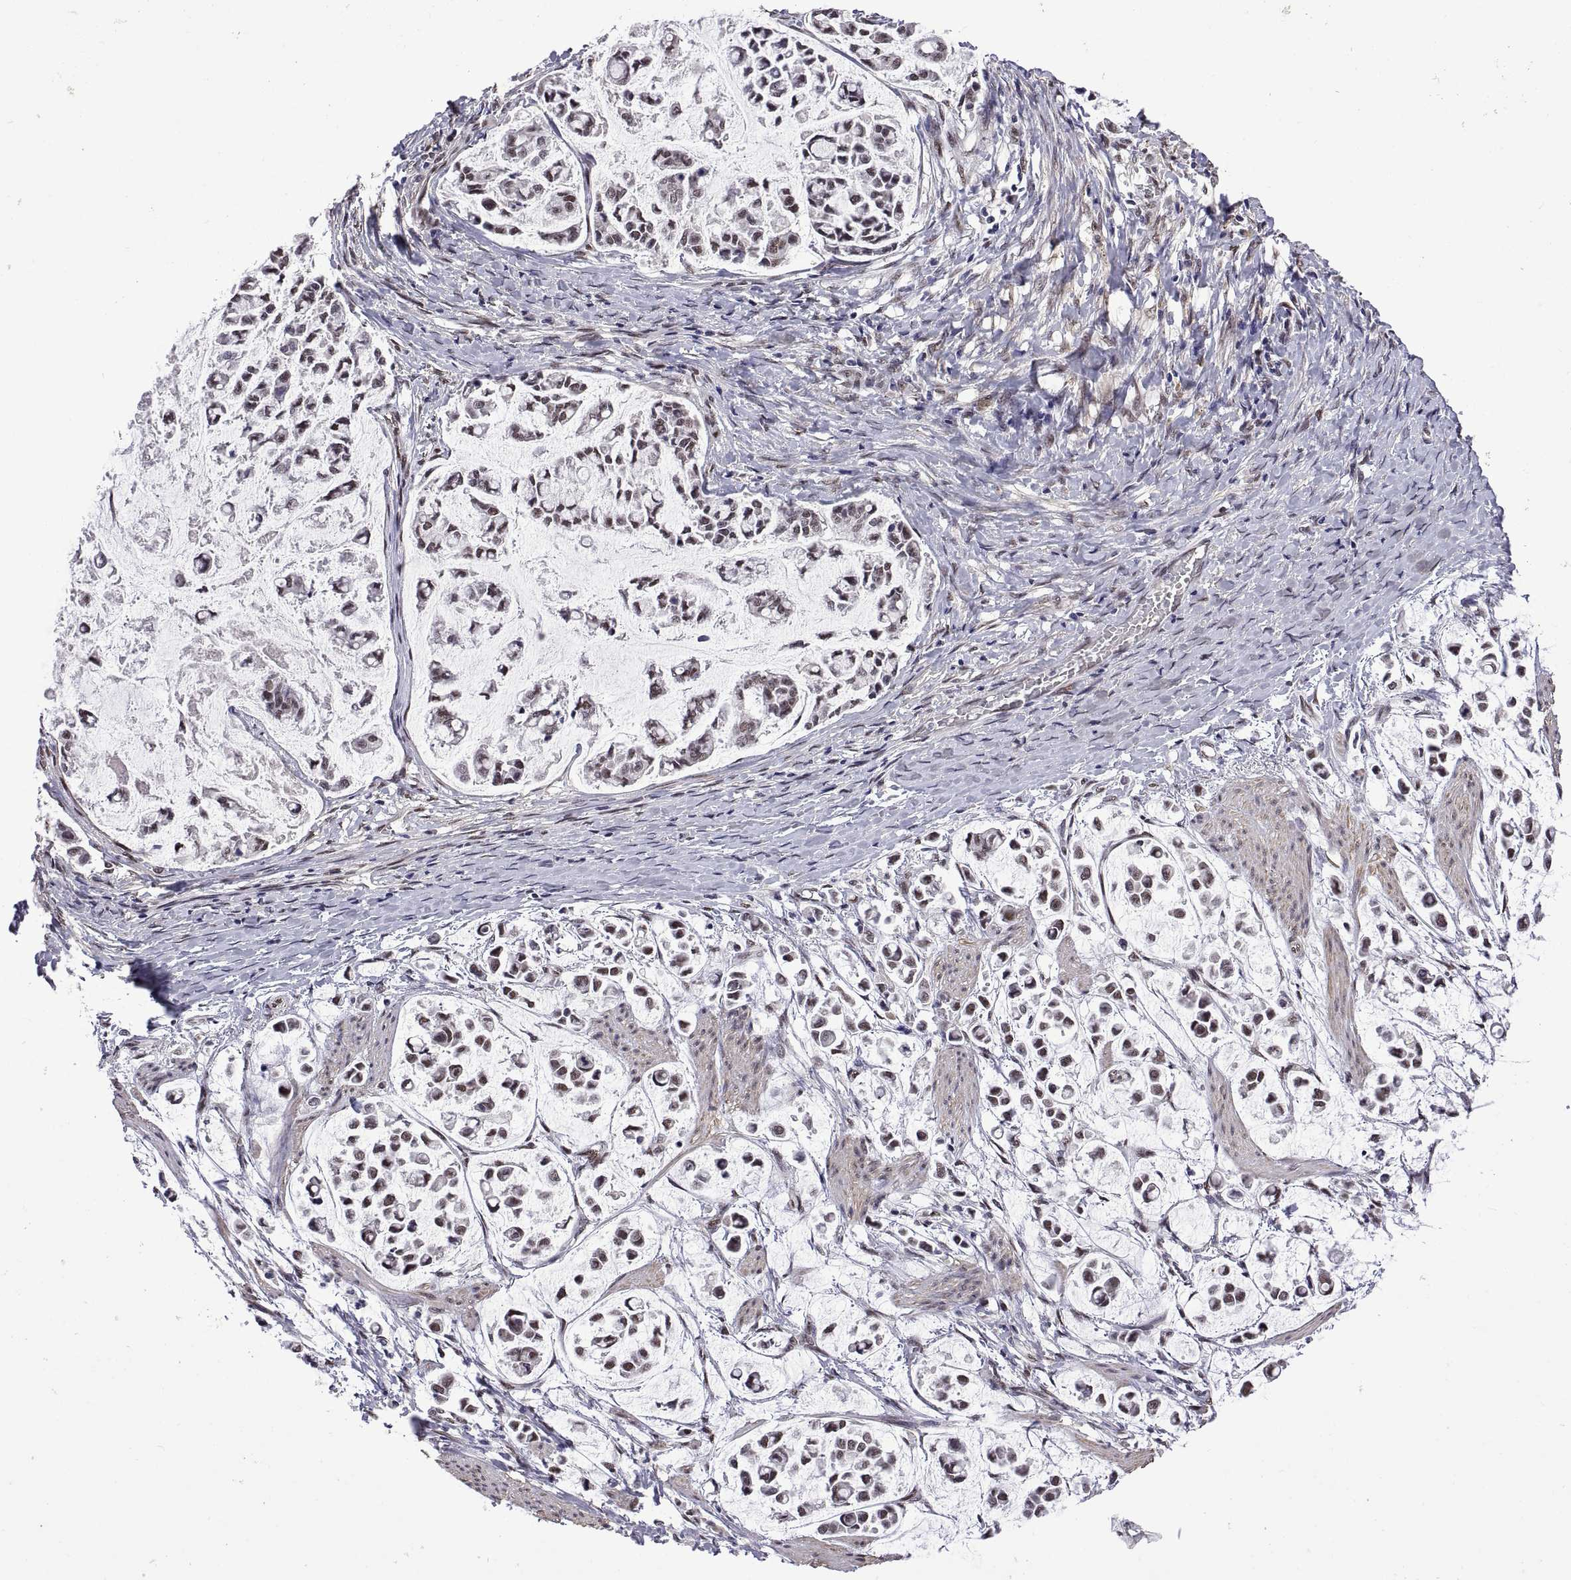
{"staining": {"intensity": "weak", "quantity": ">75%", "location": "nuclear"}, "tissue": "stomach cancer", "cell_type": "Tumor cells", "image_type": "cancer", "snomed": [{"axis": "morphology", "description": "Adenocarcinoma, NOS"}, {"axis": "topography", "description": "Stomach"}], "caption": "Protein expression analysis of human stomach cancer (adenocarcinoma) reveals weak nuclear expression in approximately >75% of tumor cells. (DAB = brown stain, brightfield microscopy at high magnification).", "gene": "NR4A1", "patient": {"sex": "male", "age": 82}}